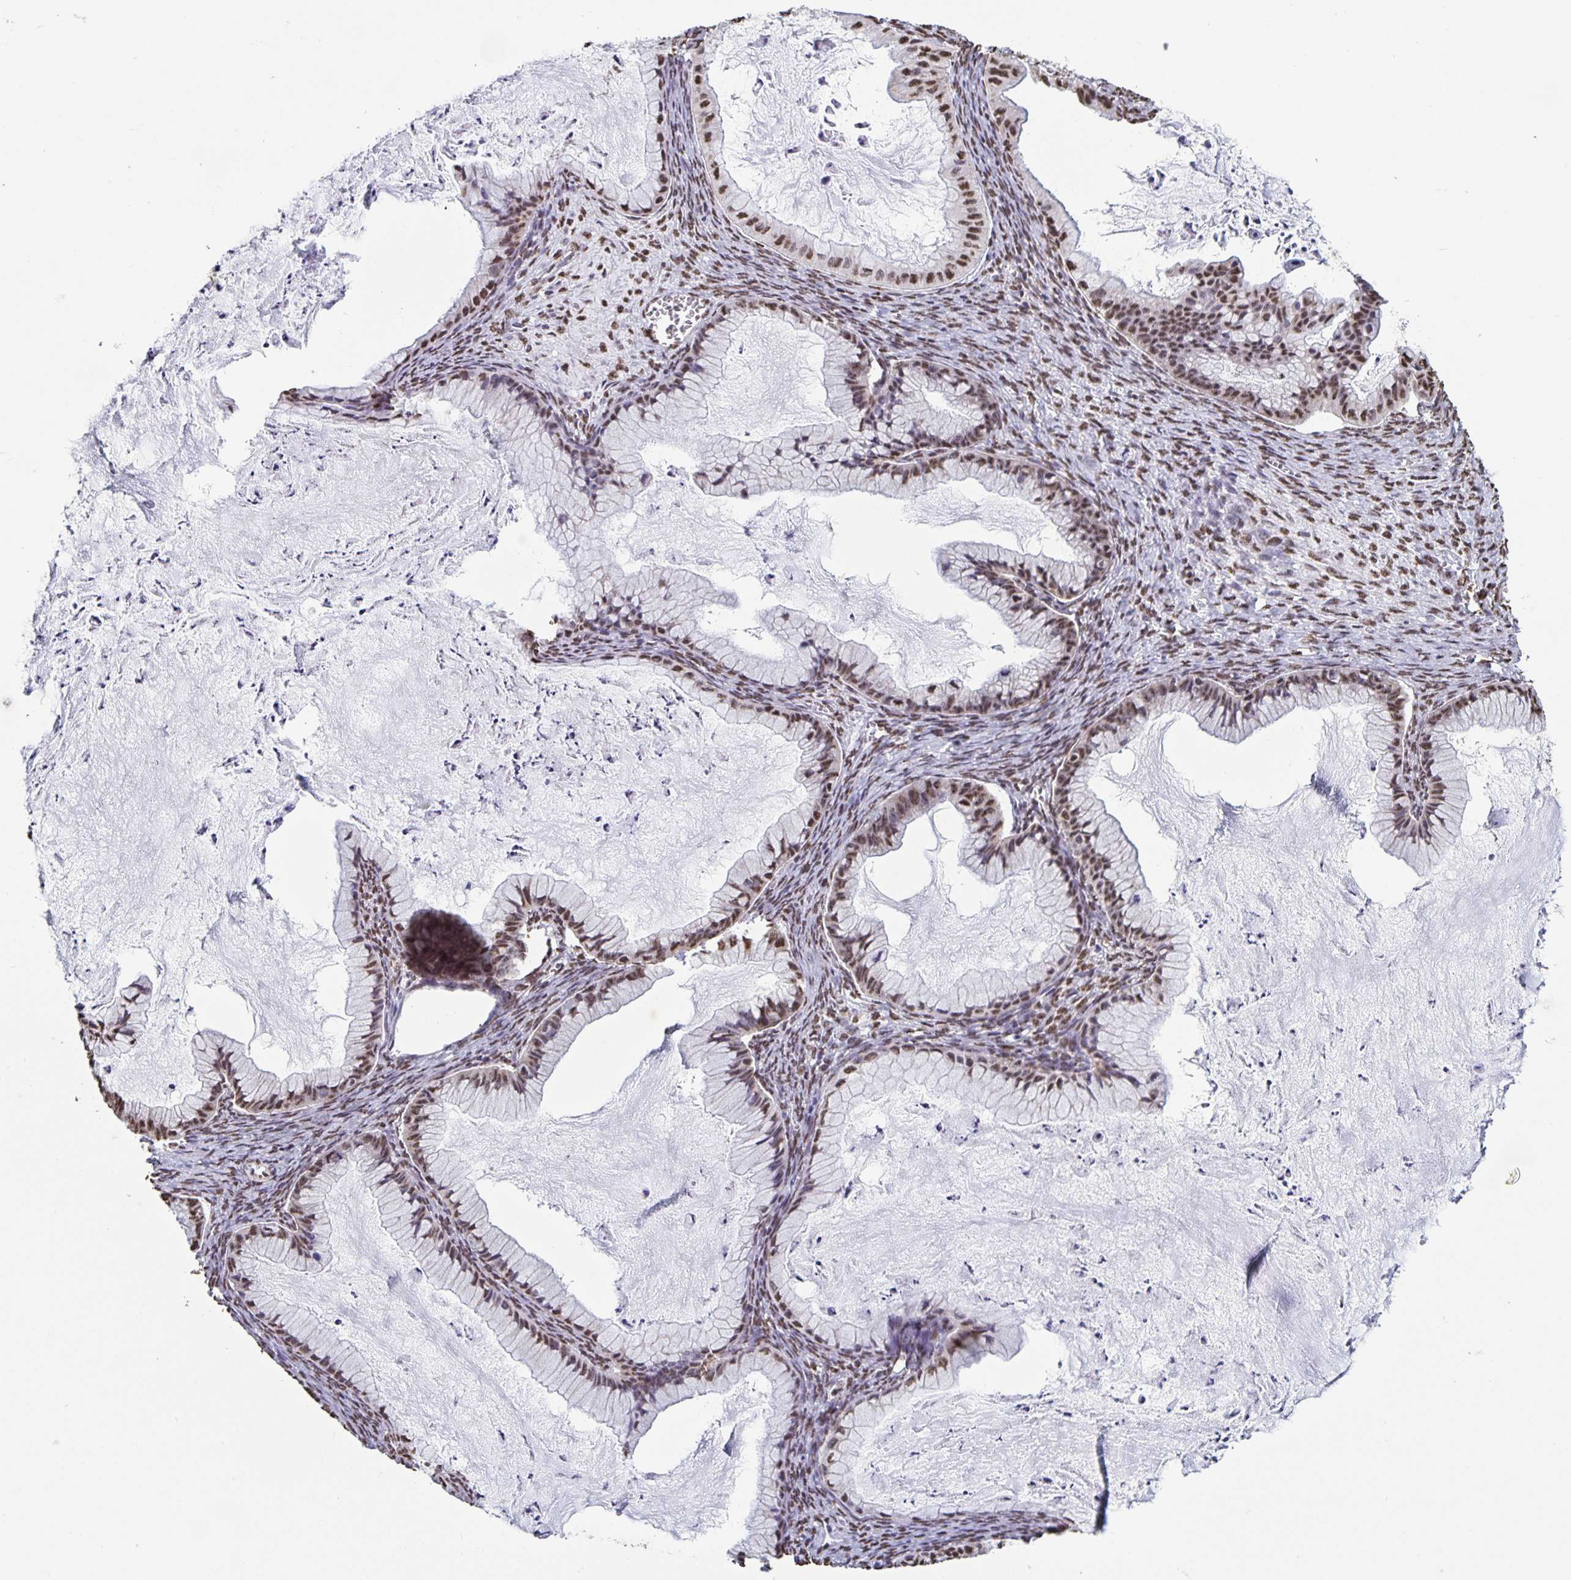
{"staining": {"intensity": "weak", "quantity": "25%-75%", "location": "nuclear"}, "tissue": "ovarian cancer", "cell_type": "Tumor cells", "image_type": "cancer", "snomed": [{"axis": "morphology", "description": "Cystadenocarcinoma, mucinous, NOS"}, {"axis": "topography", "description": "Ovary"}], "caption": "Human ovarian cancer stained with a protein marker reveals weak staining in tumor cells.", "gene": "DUT", "patient": {"sex": "female", "age": 72}}